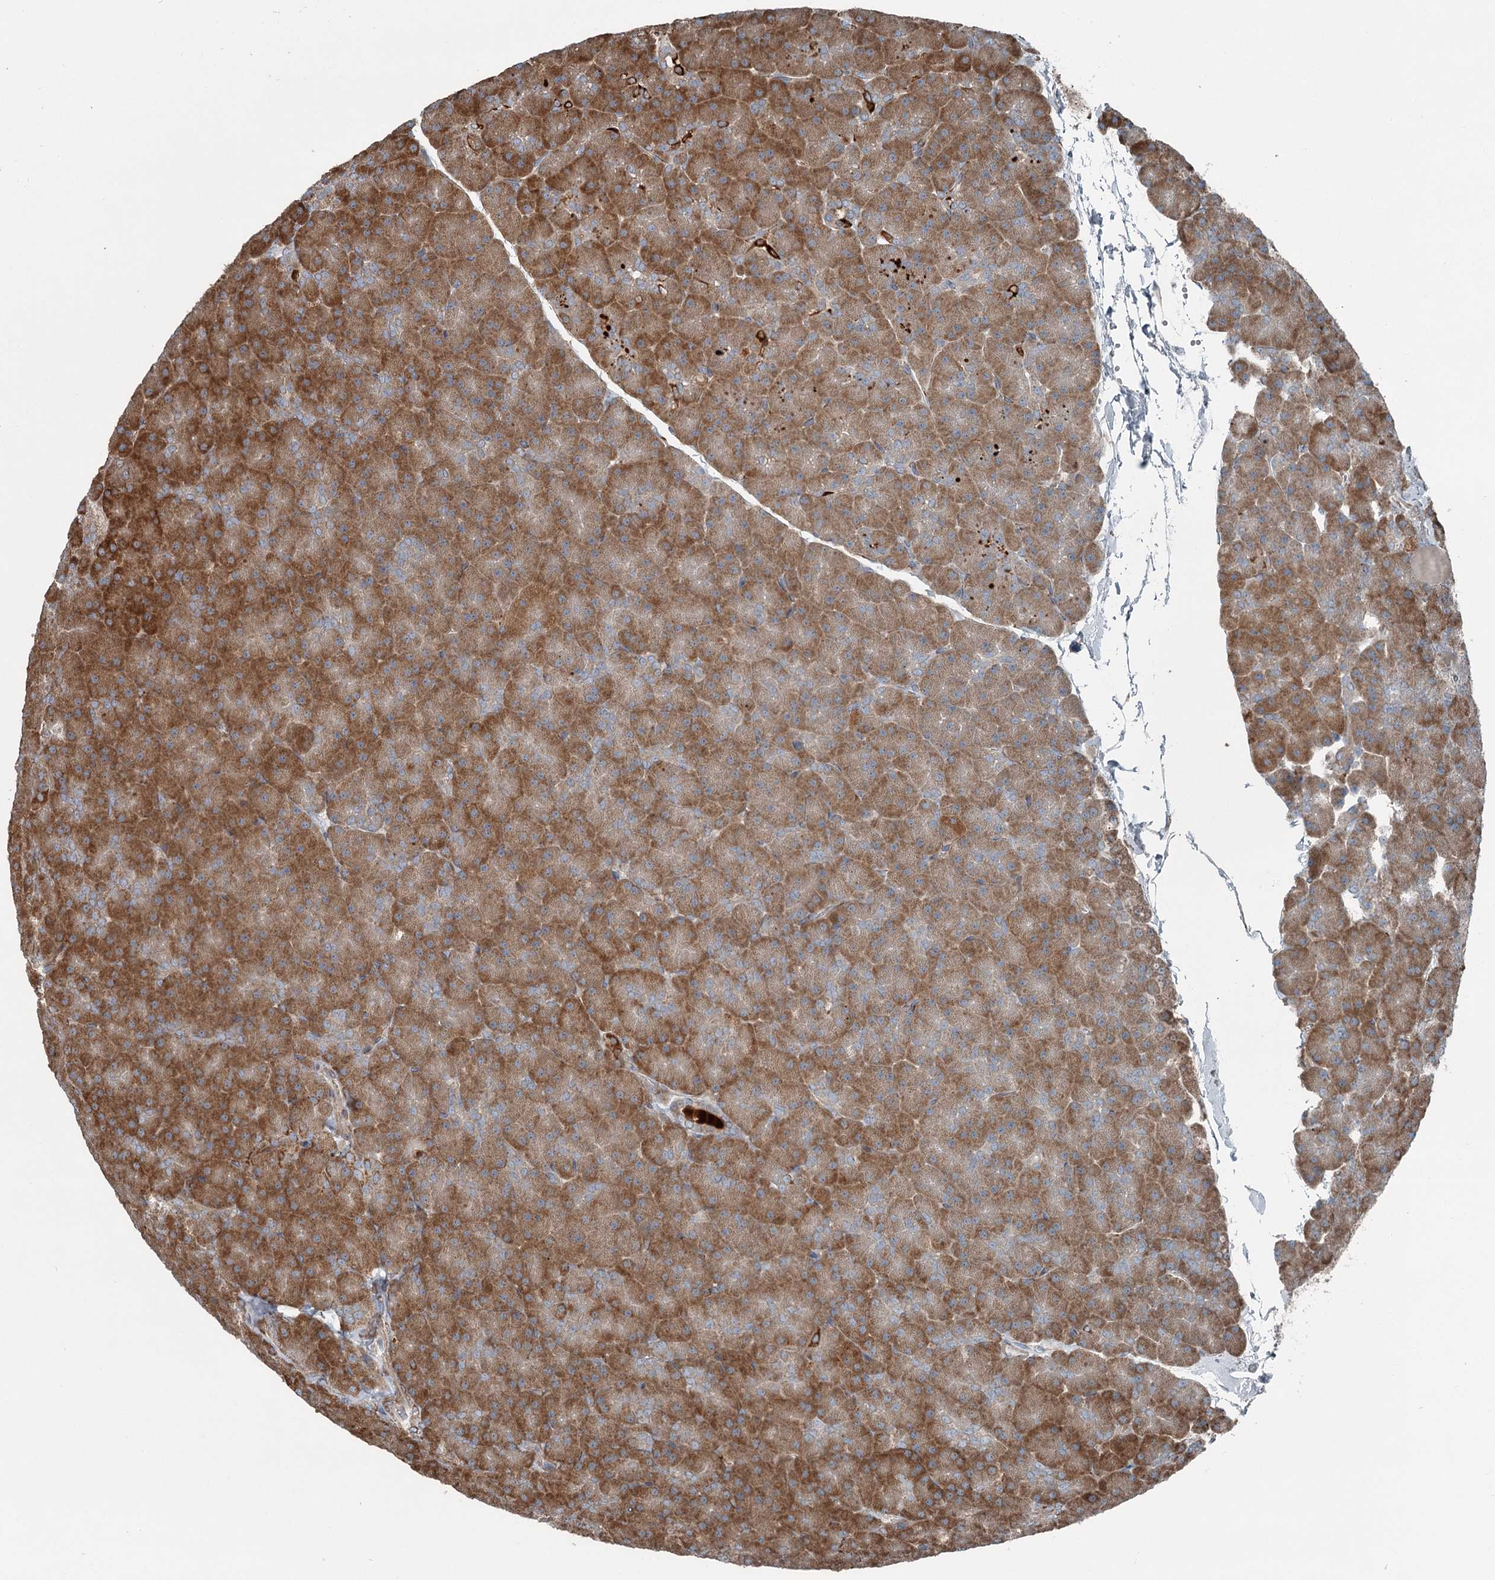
{"staining": {"intensity": "strong", "quantity": ">75%", "location": "cytoplasmic/membranous"}, "tissue": "pancreas", "cell_type": "Exocrine glandular cells", "image_type": "normal", "snomed": [{"axis": "morphology", "description": "Normal tissue, NOS"}, {"axis": "topography", "description": "Pancreas"}], "caption": "Pancreas stained with DAB (3,3'-diaminobenzidine) immunohistochemistry (IHC) displays high levels of strong cytoplasmic/membranous expression in approximately >75% of exocrine glandular cells. (Brightfield microscopy of DAB IHC at high magnification).", "gene": "RASSF8", "patient": {"sex": "male", "age": 36}}